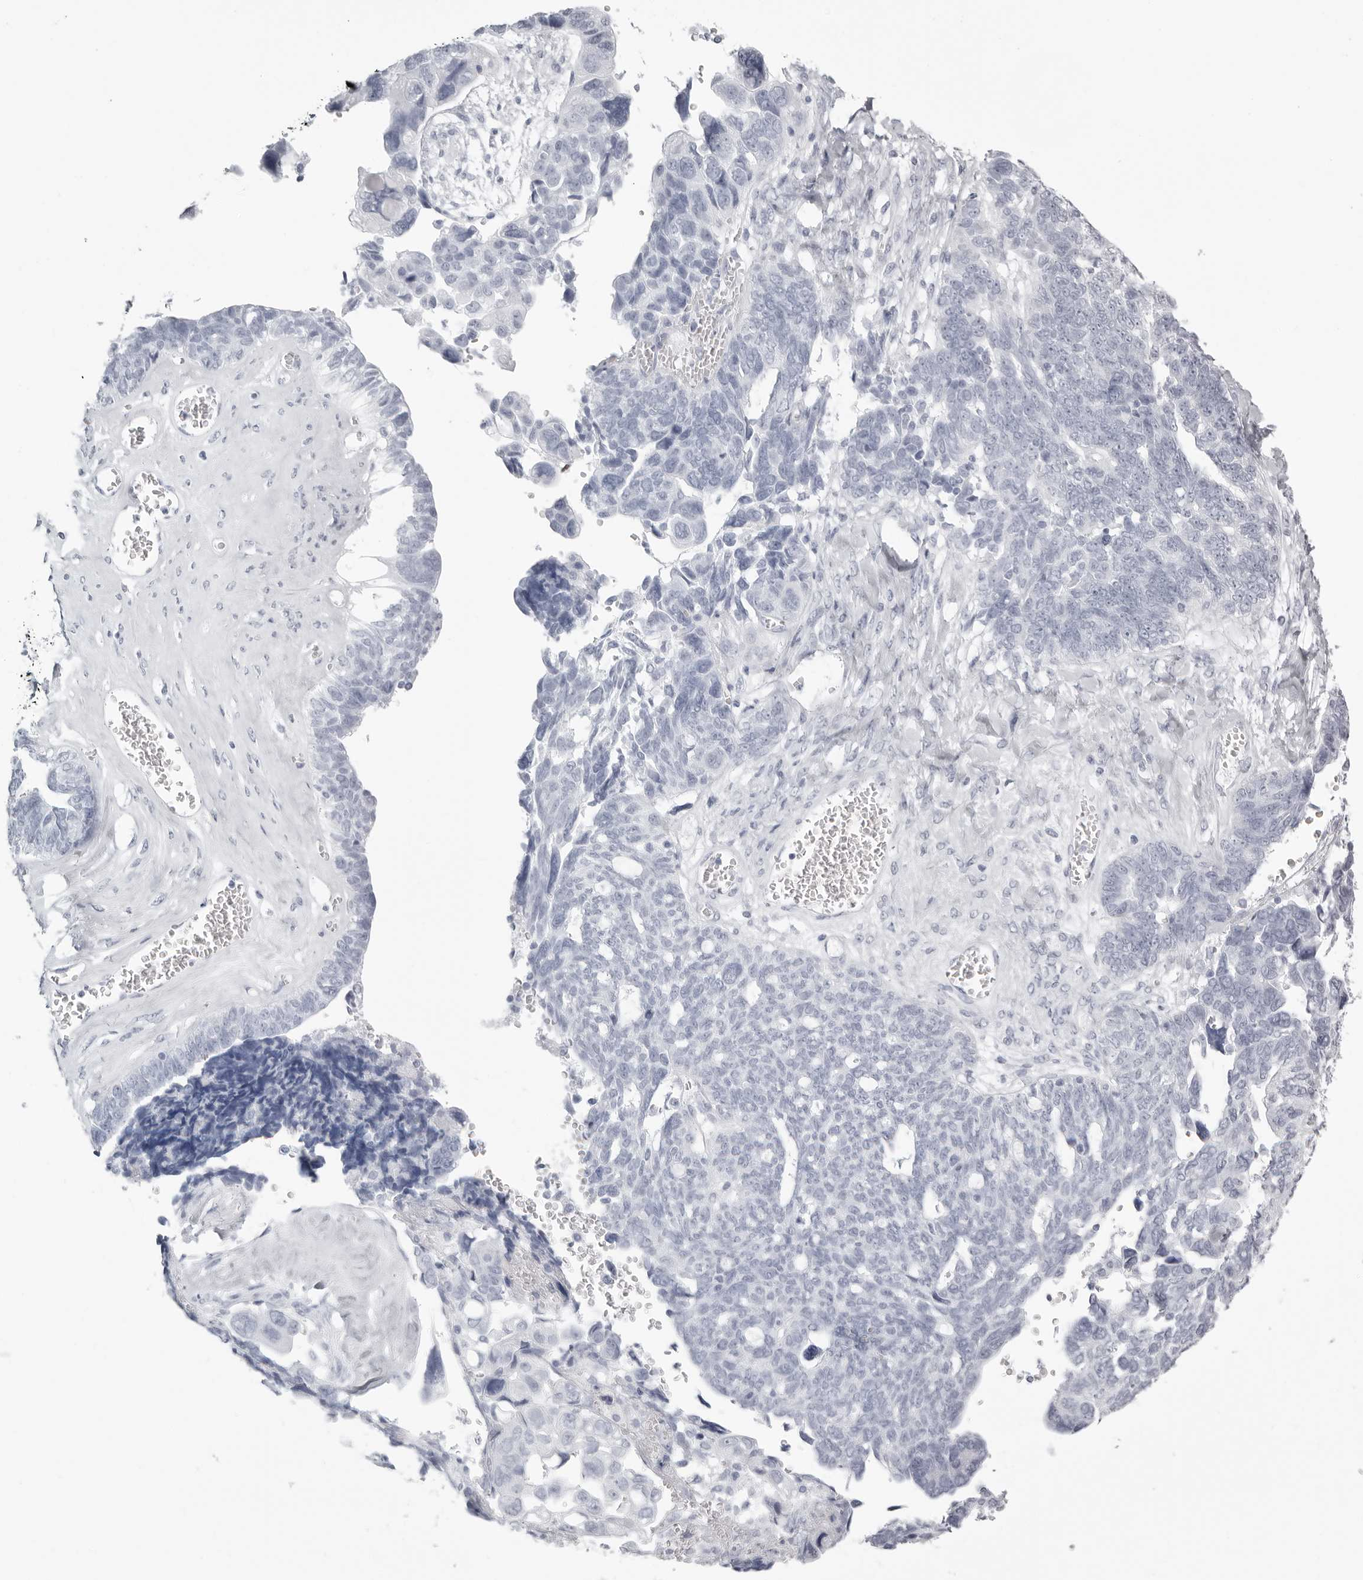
{"staining": {"intensity": "negative", "quantity": "none", "location": "none"}, "tissue": "ovarian cancer", "cell_type": "Tumor cells", "image_type": "cancer", "snomed": [{"axis": "morphology", "description": "Cystadenocarcinoma, serous, NOS"}, {"axis": "topography", "description": "Ovary"}], "caption": "A high-resolution micrograph shows immunohistochemistry (IHC) staining of ovarian serous cystadenocarcinoma, which shows no significant expression in tumor cells.", "gene": "KLK9", "patient": {"sex": "female", "age": 79}}